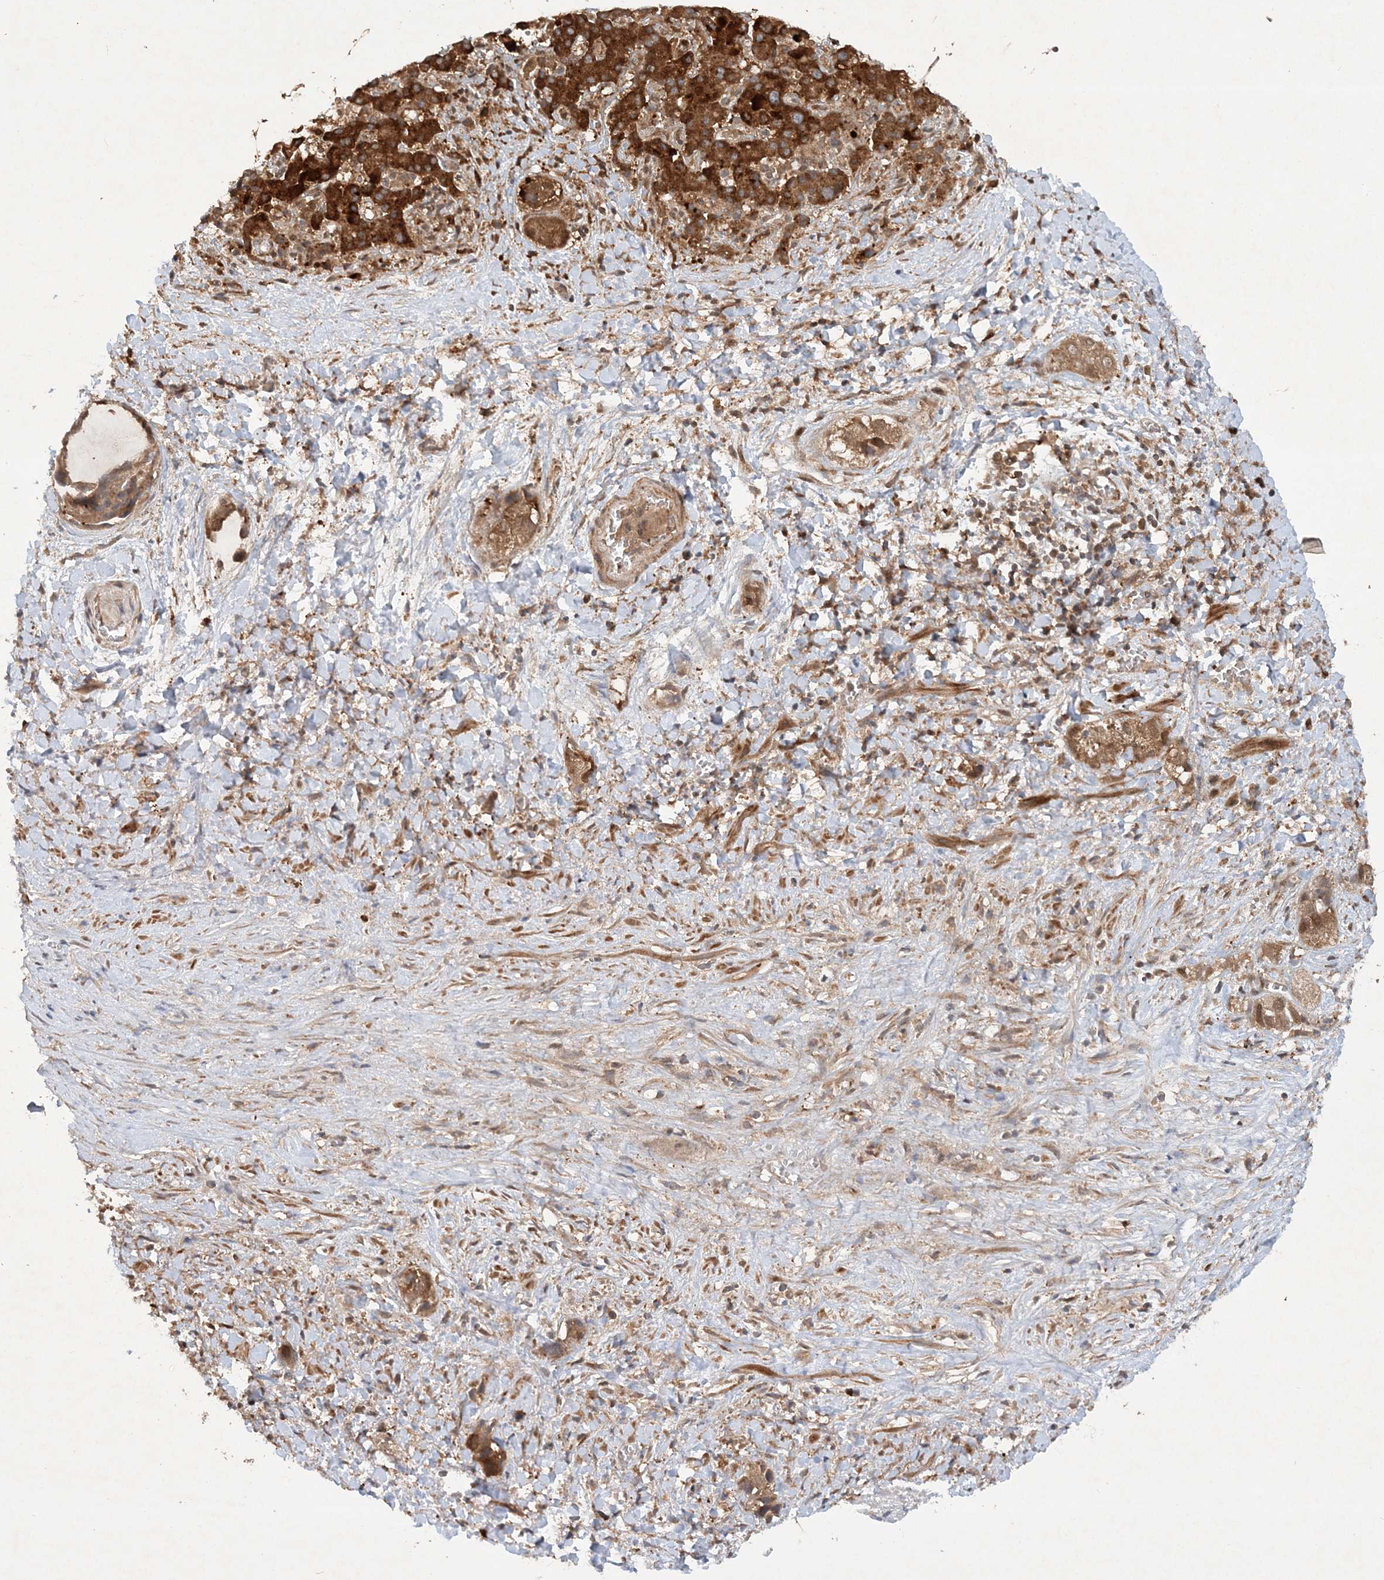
{"staining": {"intensity": "strong", "quantity": ">75%", "location": "cytoplasmic/membranous"}, "tissue": "liver cancer", "cell_type": "Tumor cells", "image_type": "cancer", "snomed": [{"axis": "morphology", "description": "Cholangiocarcinoma"}, {"axis": "topography", "description": "Liver"}], "caption": "Tumor cells display high levels of strong cytoplasmic/membranous positivity in approximately >75% of cells in cholangiocarcinoma (liver).", "gene": "UBR3", "patient": {"sex": "female", "age": 52}}